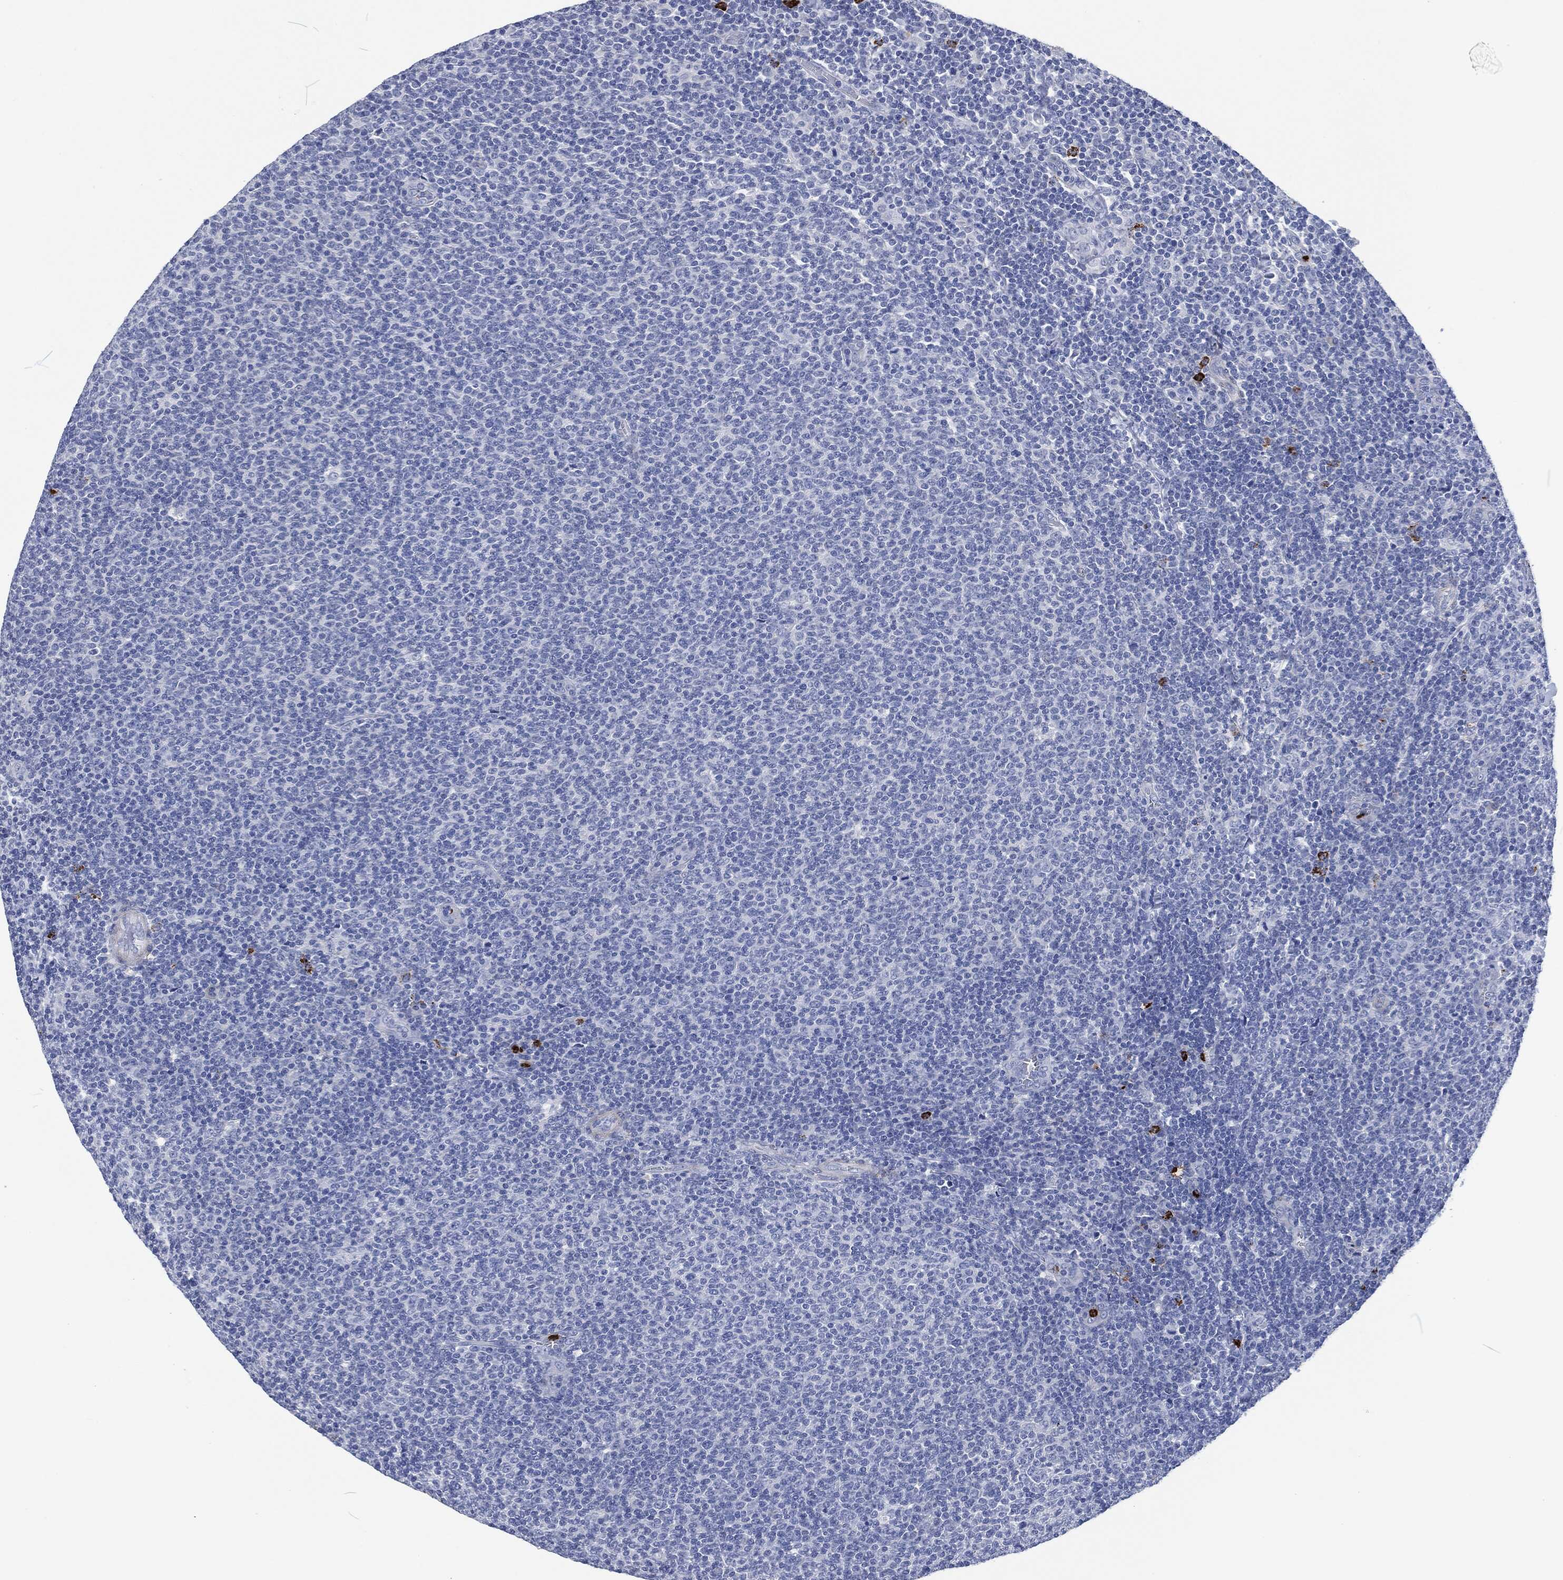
{"staining": {"intensity": "negative", "quantity": "none", "location": "none"}, "tissue": "lymphoma", "cell_type": "Tumor cells", "image_type": "cancer", "snomed": [{"axis": "morphology", "description": "Malignant lymphoma, non-Hodgkin's type, Low grade"}, {"axis": "topography", "description": "Lymph node"}], "caption": "Lymphoma was stained to show a protein in brown. There is no significant expression in tumor cells.", "gene": "MPO", "patient": {"sex": "male", "age": 52}}